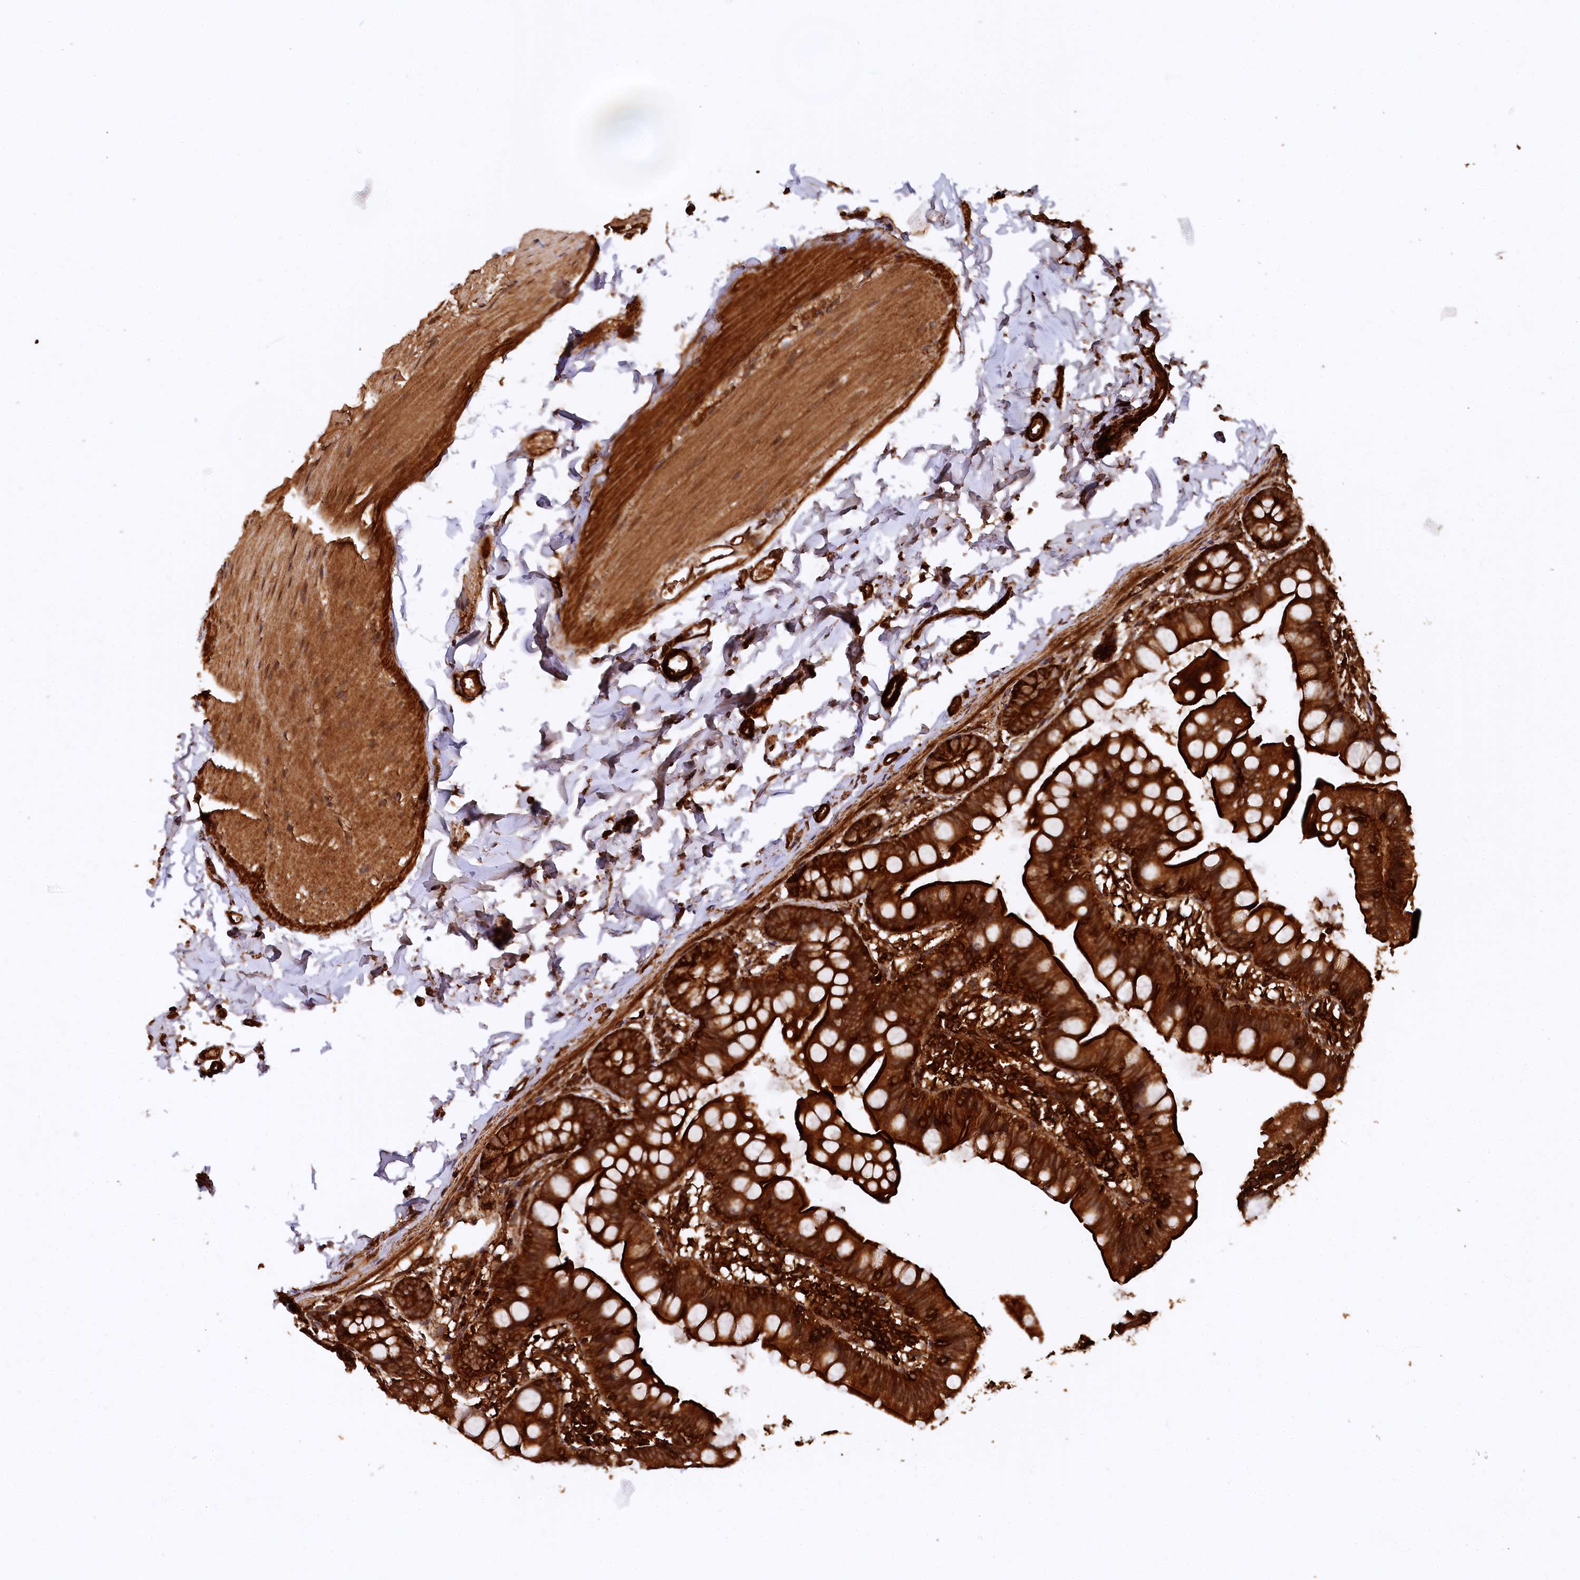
{"staining": {"intensity": "strong", "quantity": ">75%", "location": "cytoplasmic/membranous"}, "tissue": "small intestine", "cell_type": "Glandular cells", "image_type": "normal", "snomed": [{"axis": "morphology", "description": "Normal tissue, NOS"}, {"axis": "topography", "description": "Small intestine"}], "caption": "Immunohistochemical staining of normal human small intestine demonstrates >75% levels of strong cytoplasmic/membranous protein staining in about >75% of glandular cells.", "gene": "STUB1", "patient": {"sex": "male", "age": 7}}